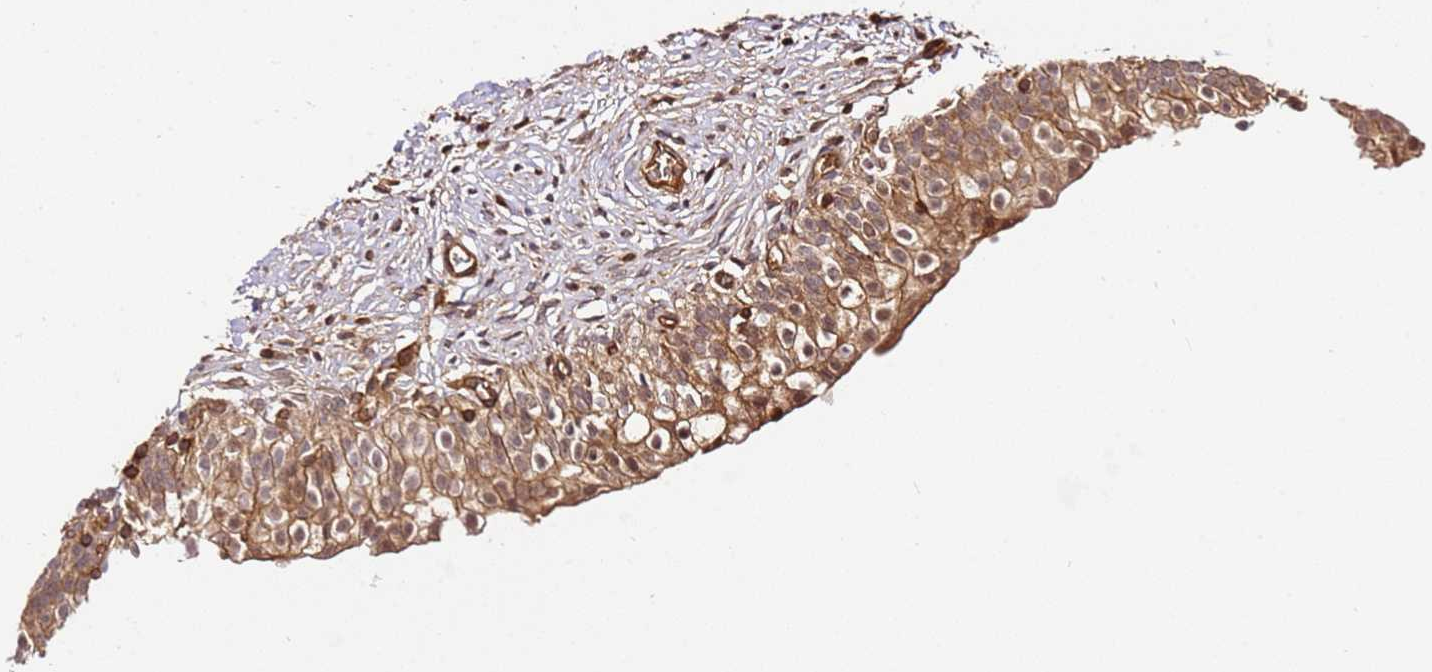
{"staining": {"intensity": "moderate", "quantity": ">75%", "location": "cytoplasmic/membranous"}, "tissue": "urinary bladder", "cell_type": "Urothelial cells", "image_type": "normal", "snomed": [{"axis": "morphology", "description": "Normal tissue, NOS"}, {"axis": "topography", "description": "Urinary bladder"}], "caption": "This is a micrograph of immunohistochemistry (IHC) staining of benign urinary bladder, which shows moderate positivity in the cytoplasmic/membranous of urothelial cells.", "gene": "KATNAL2", "patient": {"sex": "male", "age": 55}}